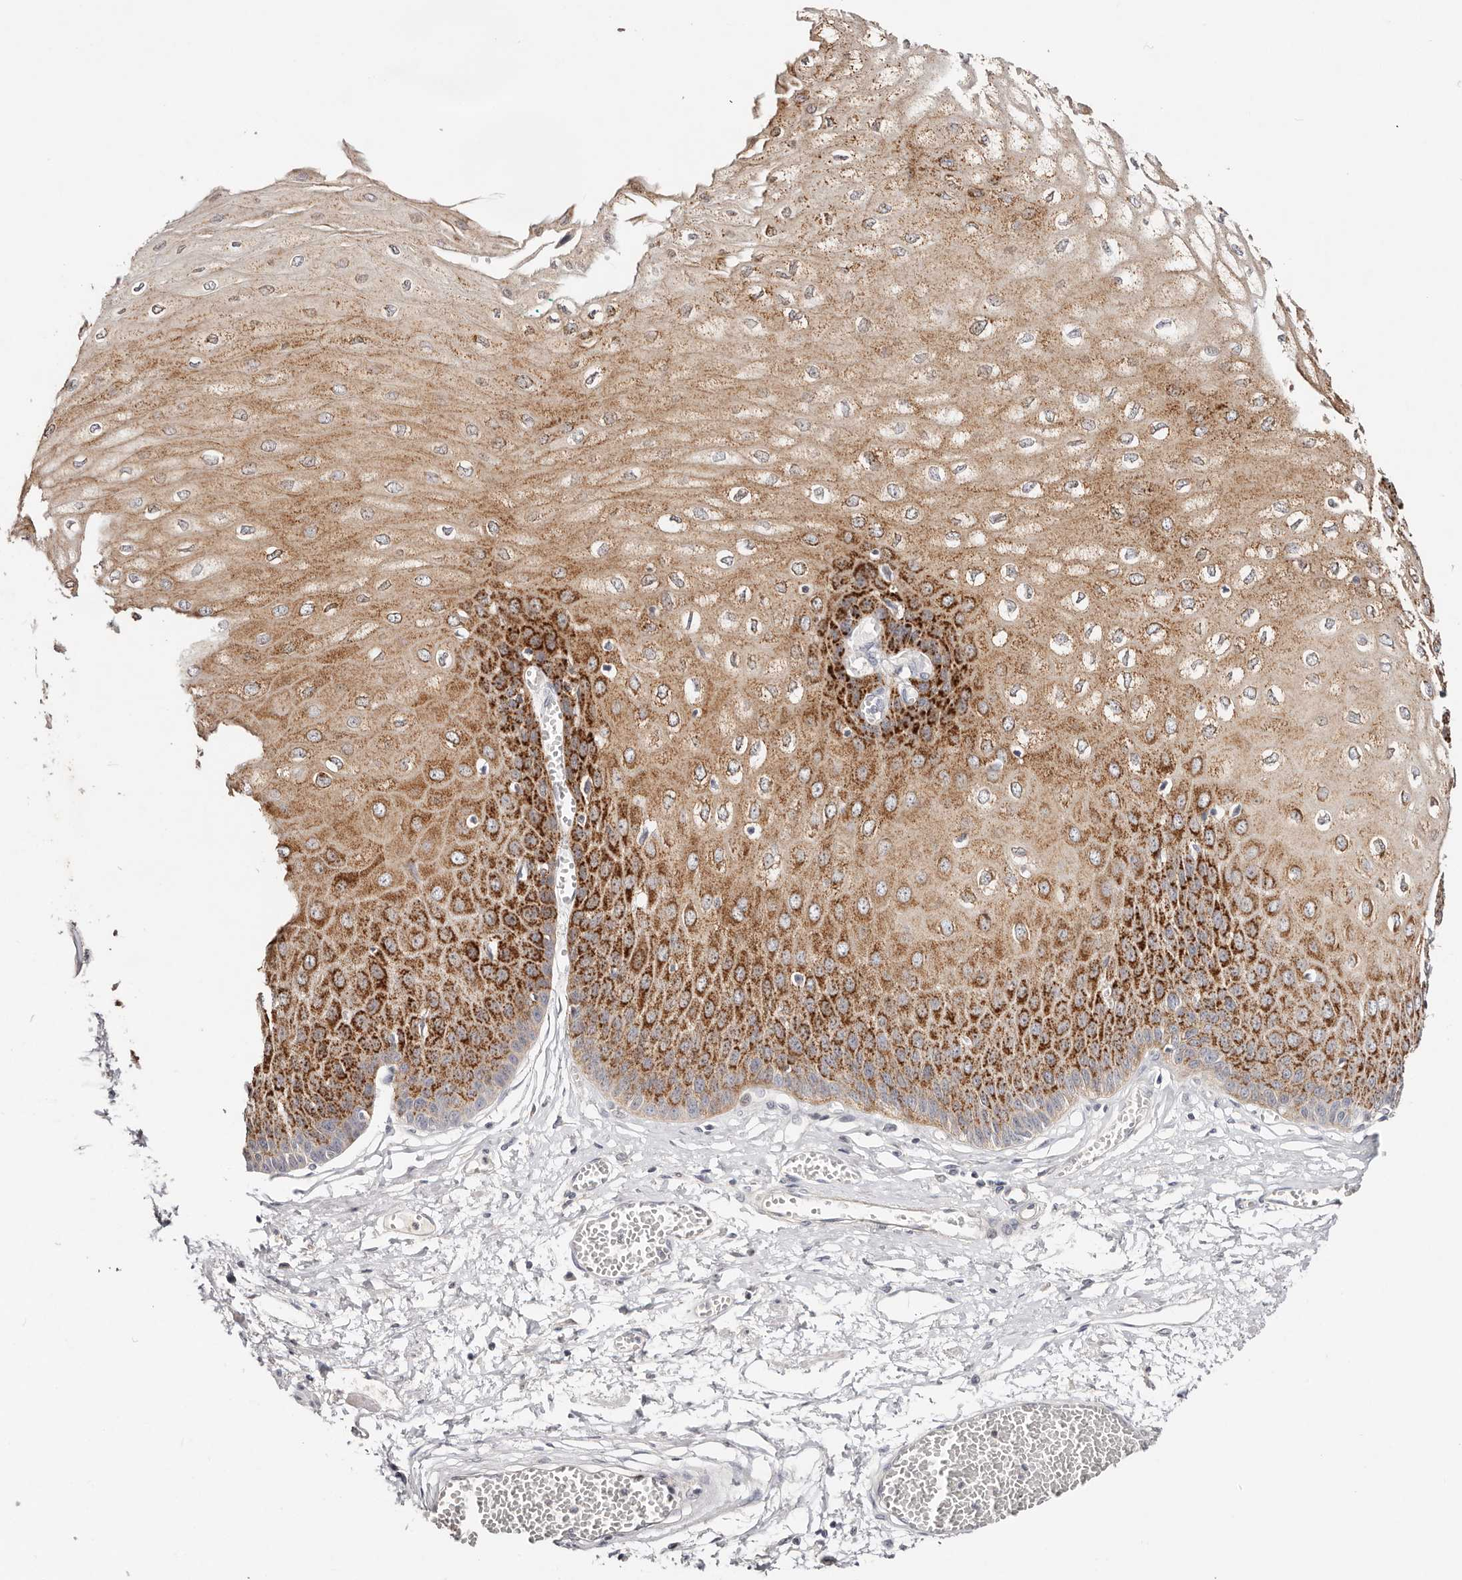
{"staining": {"intensity": "strong", "quantity": ">75%", "location": "cytoplasmic/membranous"}, "tissue": "esophagus", "cell_type": "Squamous epithelial cells", "image_type": "normal", "snomed": [{"axis": "morphology", "description": "Normal tissue, NOS"}, {"axis": "topography", "description": "Esophagus"}], "caption": "The photomicrograph demonstrates immunohistochemical staining of benign esophagus. There is strong cytoplasmic/membranous positivity is identified in approximately >75% of squamous epithelial cells.", "gene": "VIPAS39", "patient": {"sex": "male", "age": 60}}